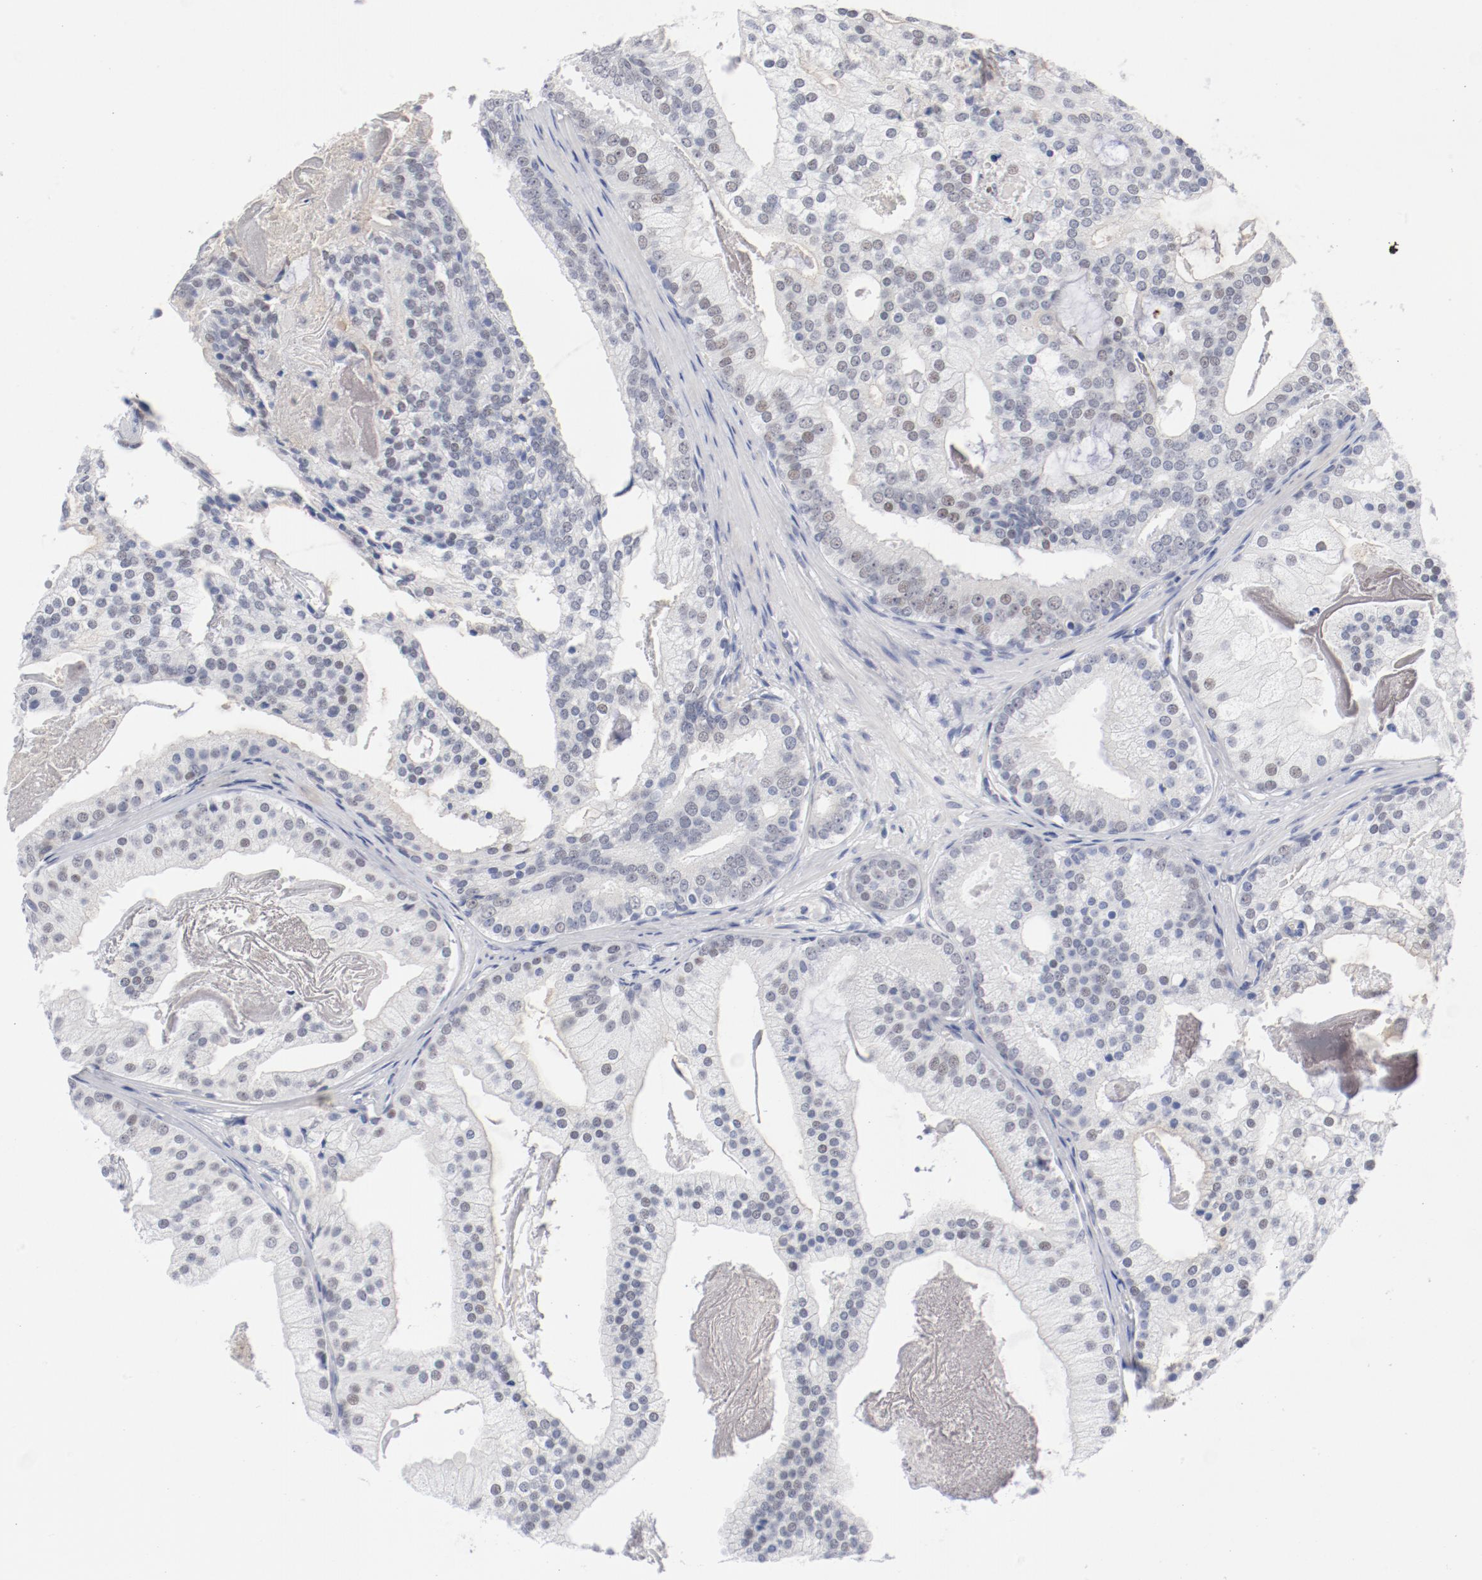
{"staining": {"intensity": "negative", "quantity": "none", "location": "none"}, "tissue": "prostate cancer", "cell_type": "Tumor cells", "image_type": "cancer", "snomed": [{"axis": "morphology", "description": "Adenocarcinoma, Low grade"}, {"axis": "topography", "description": "Prostate"}], "caption": "Immunohistochemical staining of human prostate cancer shows no significant expression in tumor cells. The staining was performed using DAB to visualize the protein expression in brown, while the nuclei were stained in blue with hematoxylin (Magnification: 20x).", "gene": "ANKLE2", "patient": {"sex": "male", "age": 58}}